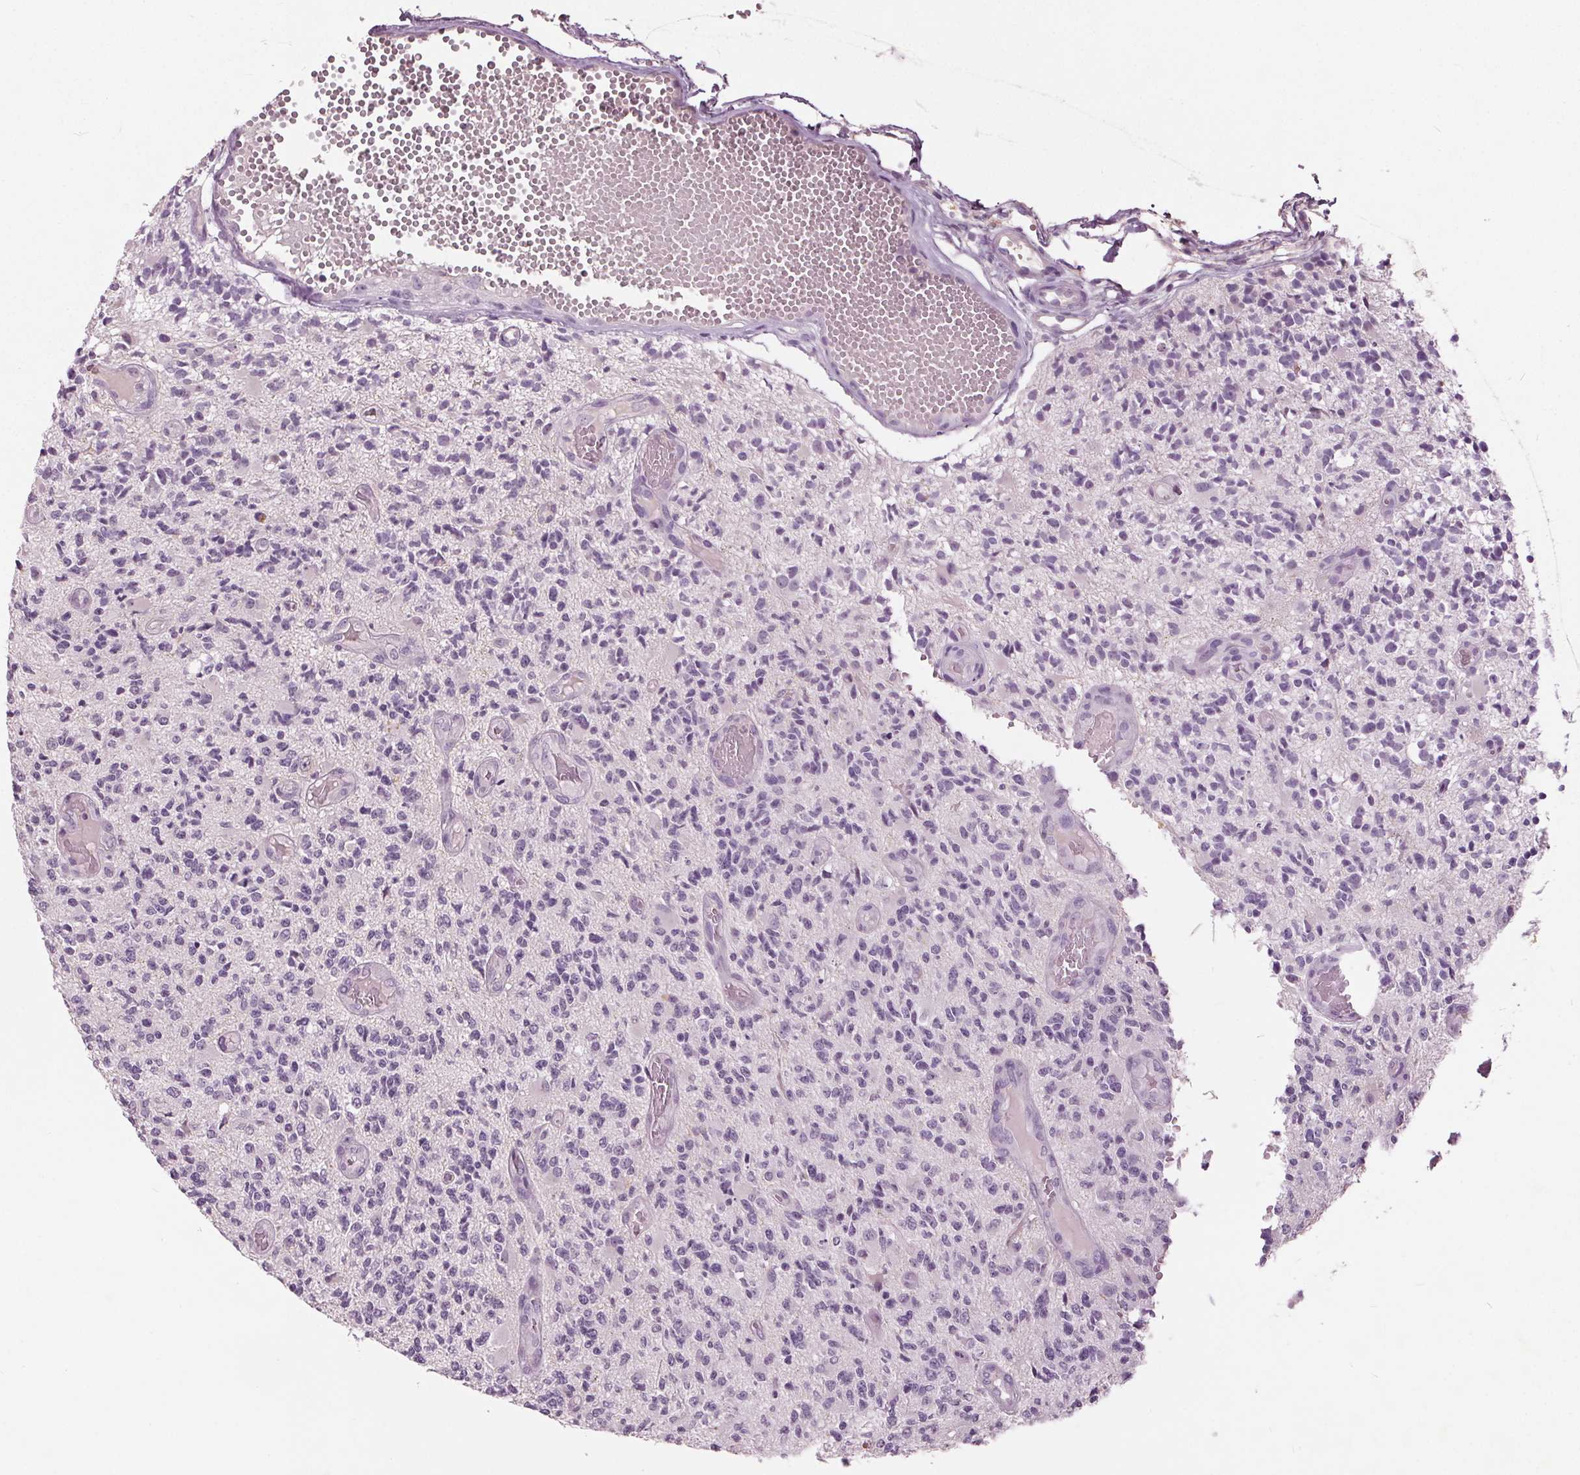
{"staining": {"intensity": "negative", "quantity": "none", "location": "none"}, "tissue": "glioma", "cell_type": "Tumor cells", "image_type": "cancer", "snomed": [{"axis": "morphology", "description": "Glioma, malignant, High grade"}, {"axis": "topography", "description": "Brain"}], "caption": "High magnification brightfield microscopy of malignant glioma (high-grade) stained with DAB (brown) and counterstained with hematoxylin (blue): tumor cells show no significant expression. (Immunohistochemistry (ihc), brightfield microscopy, high magnification).", "gene": "TKFC", "patient": {"sex": "female", "age": 63}}